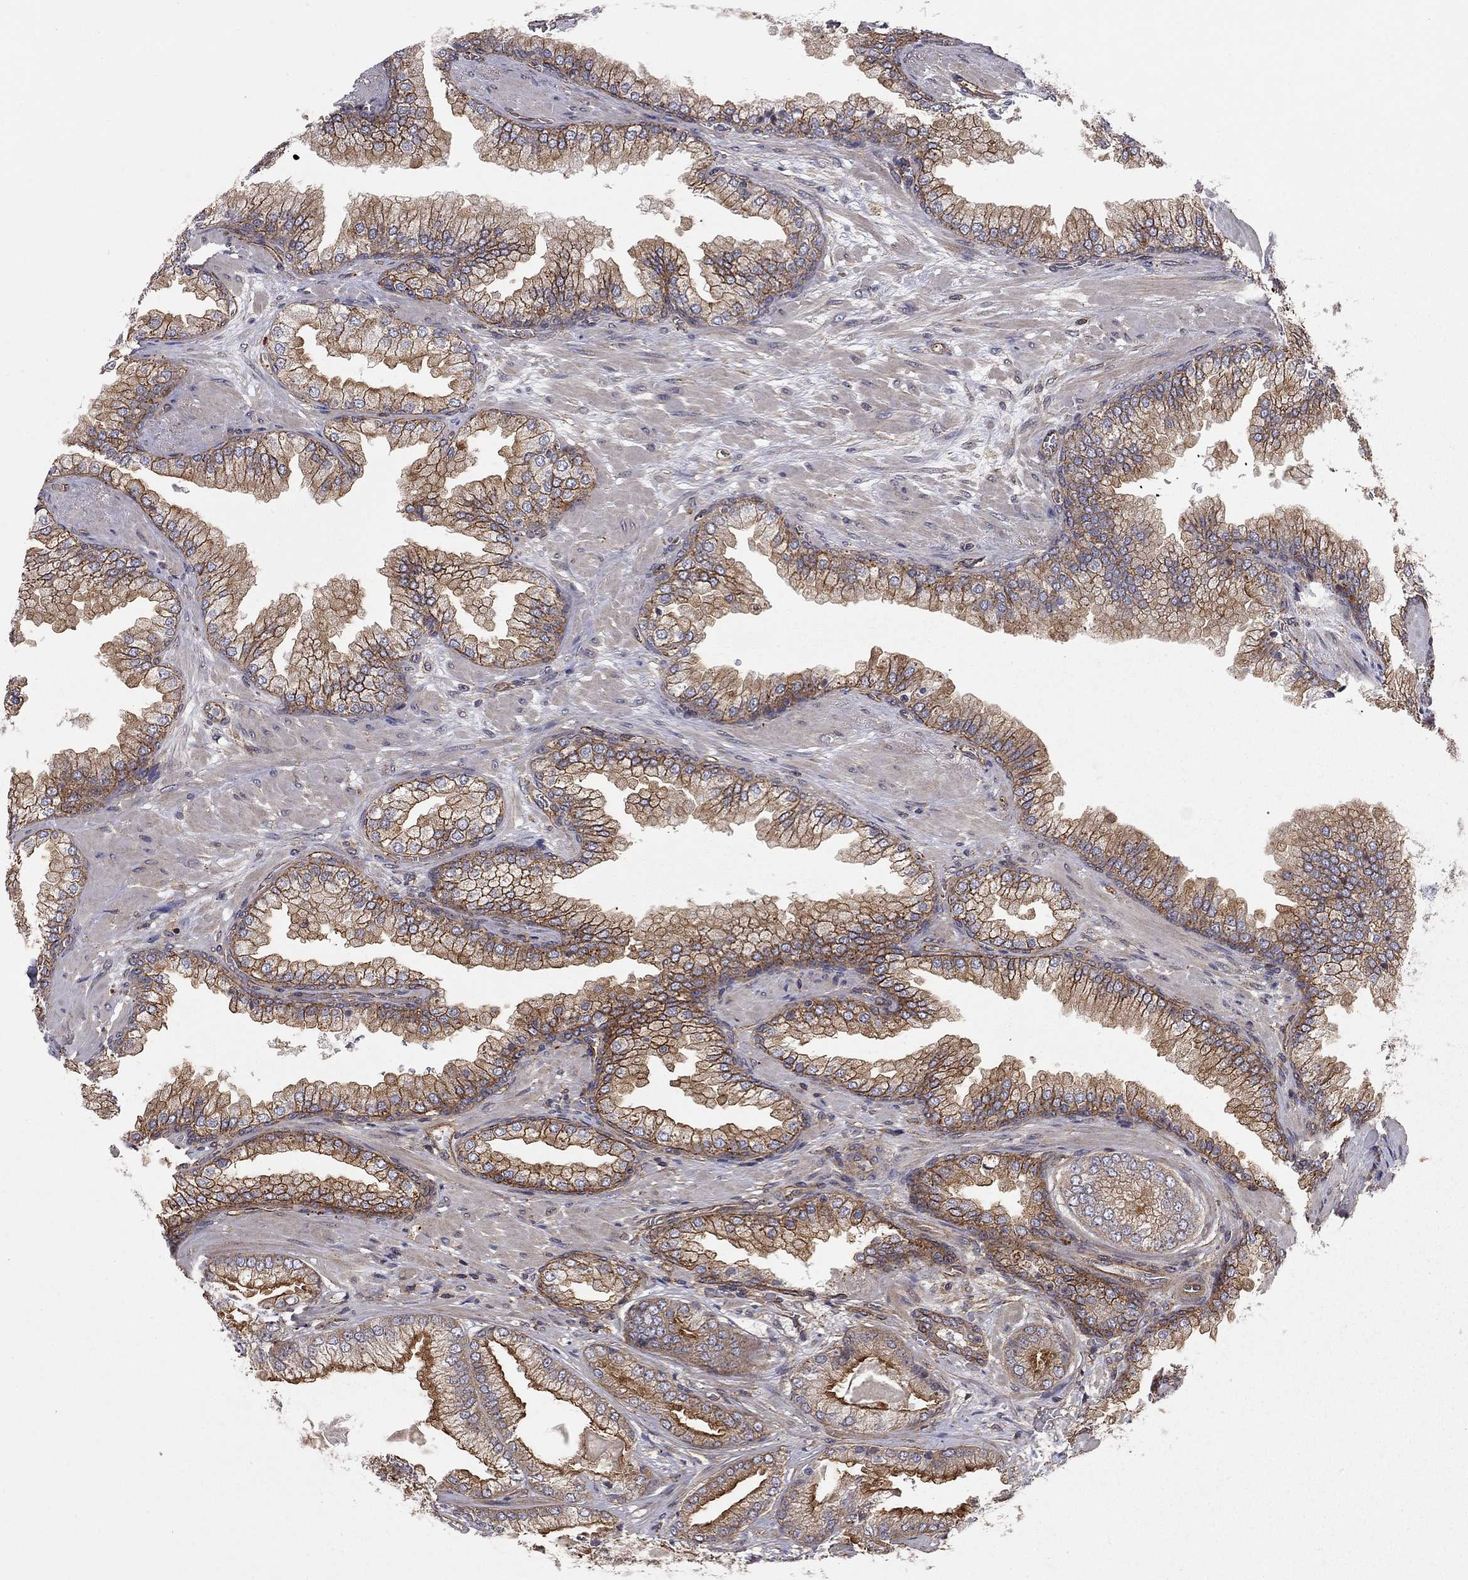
{"staining": {"intensity": "strong", "quantity": ">75%", "location": "cytoplasmic/membranous"}, "tissue": "prostate cancer", "cell_type": "Tumor cells", "image_type": "cancer", "snomed": [{"axis": "morphology", "description": "Adenocarcinoma, Low grade"}, {"axis": "topography", "description": "Prostate"}], "caption": "Brown immunohistochemical staining in human prostate cancer (adenocarcinoma (low-grade)) shows strong cytoplasmic/membranous positivity in about >75% of tumor cells. (DAB IHC with brightfield microscopy, high magnification).", "gene": "RASEF", "patient": {"sex": "male", "age": 57}}